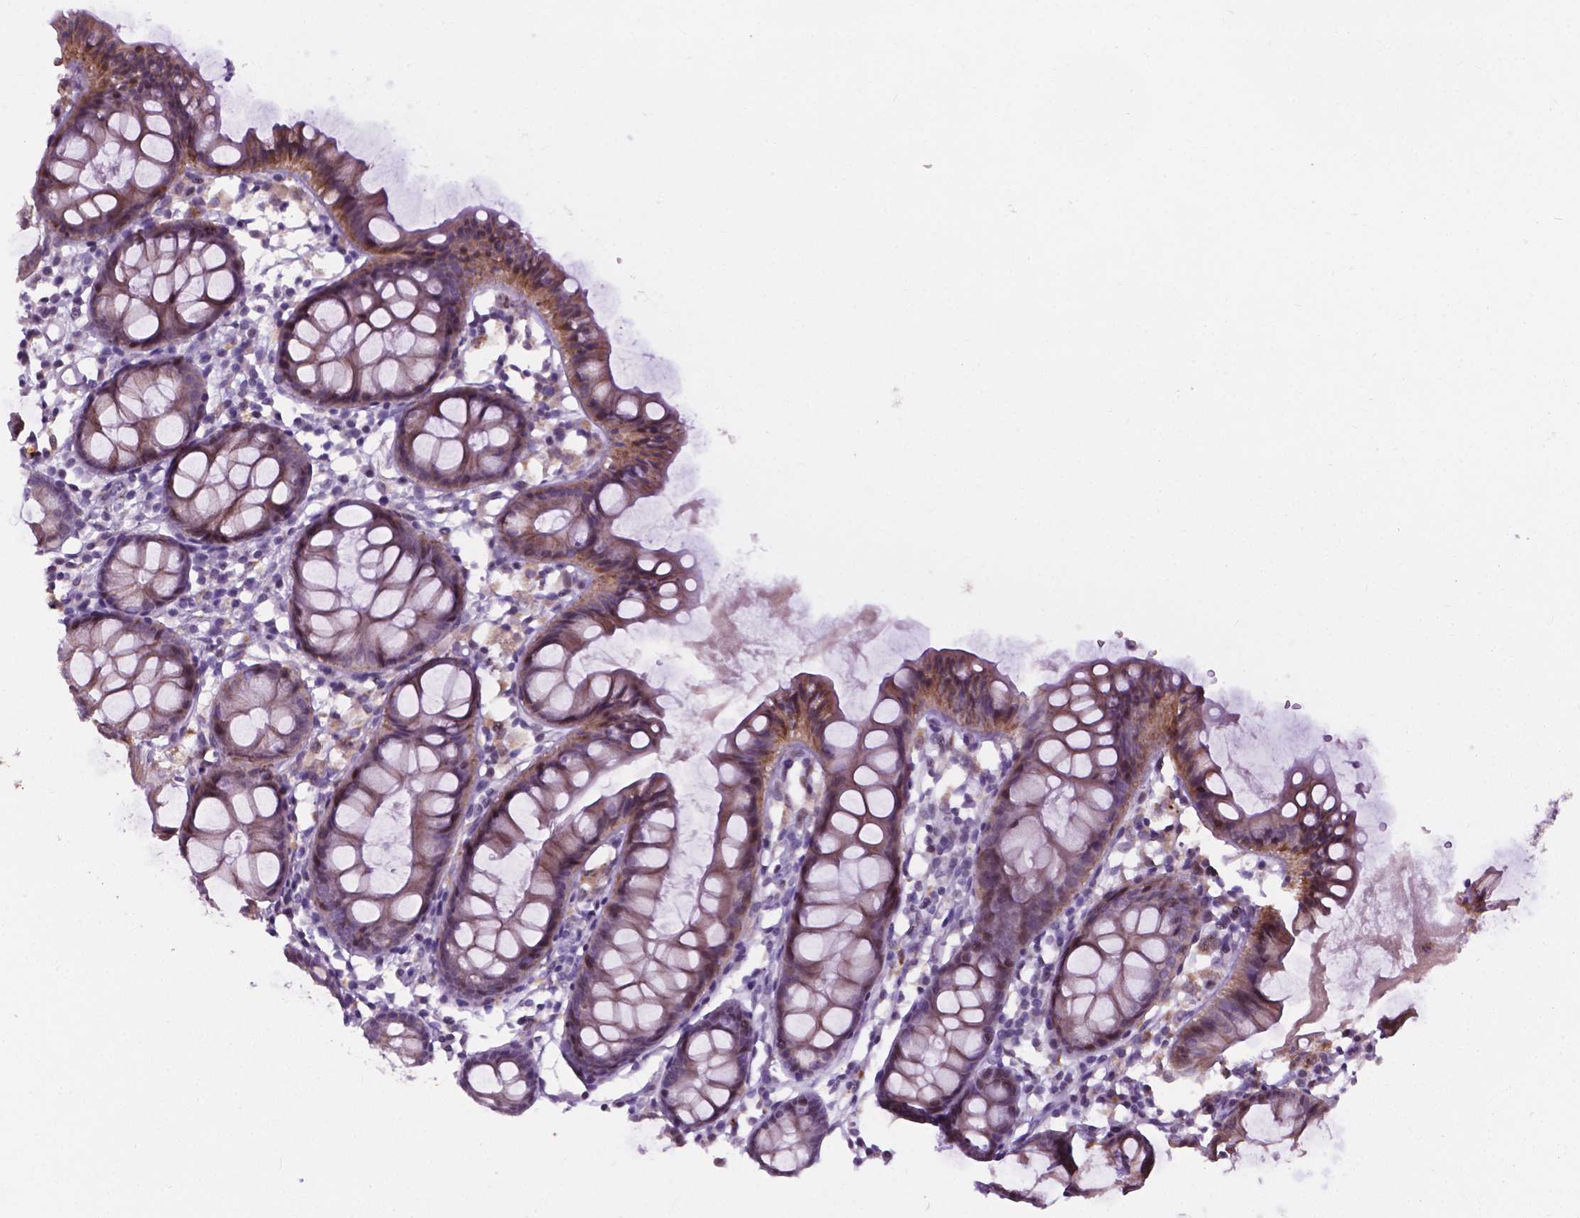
{"staining": {"intensity": "negative", "quantity": "none", "location": "none"}, "tissue": "colon", "cell_type": "Endothelial cells", "image_type": "normal", "snomed": [{"axis": "morphology", "description": "Normal tissue, NOS"}, {"axis": "topography", "description": "Colon"}], "caption": "An immunohistochemistry (IHC) image of unremarkable colon is shown. There is no staining in endothelial cells of colon.", "gene": "SMAD2", "patient": {"sex": "female", "age": 84}}